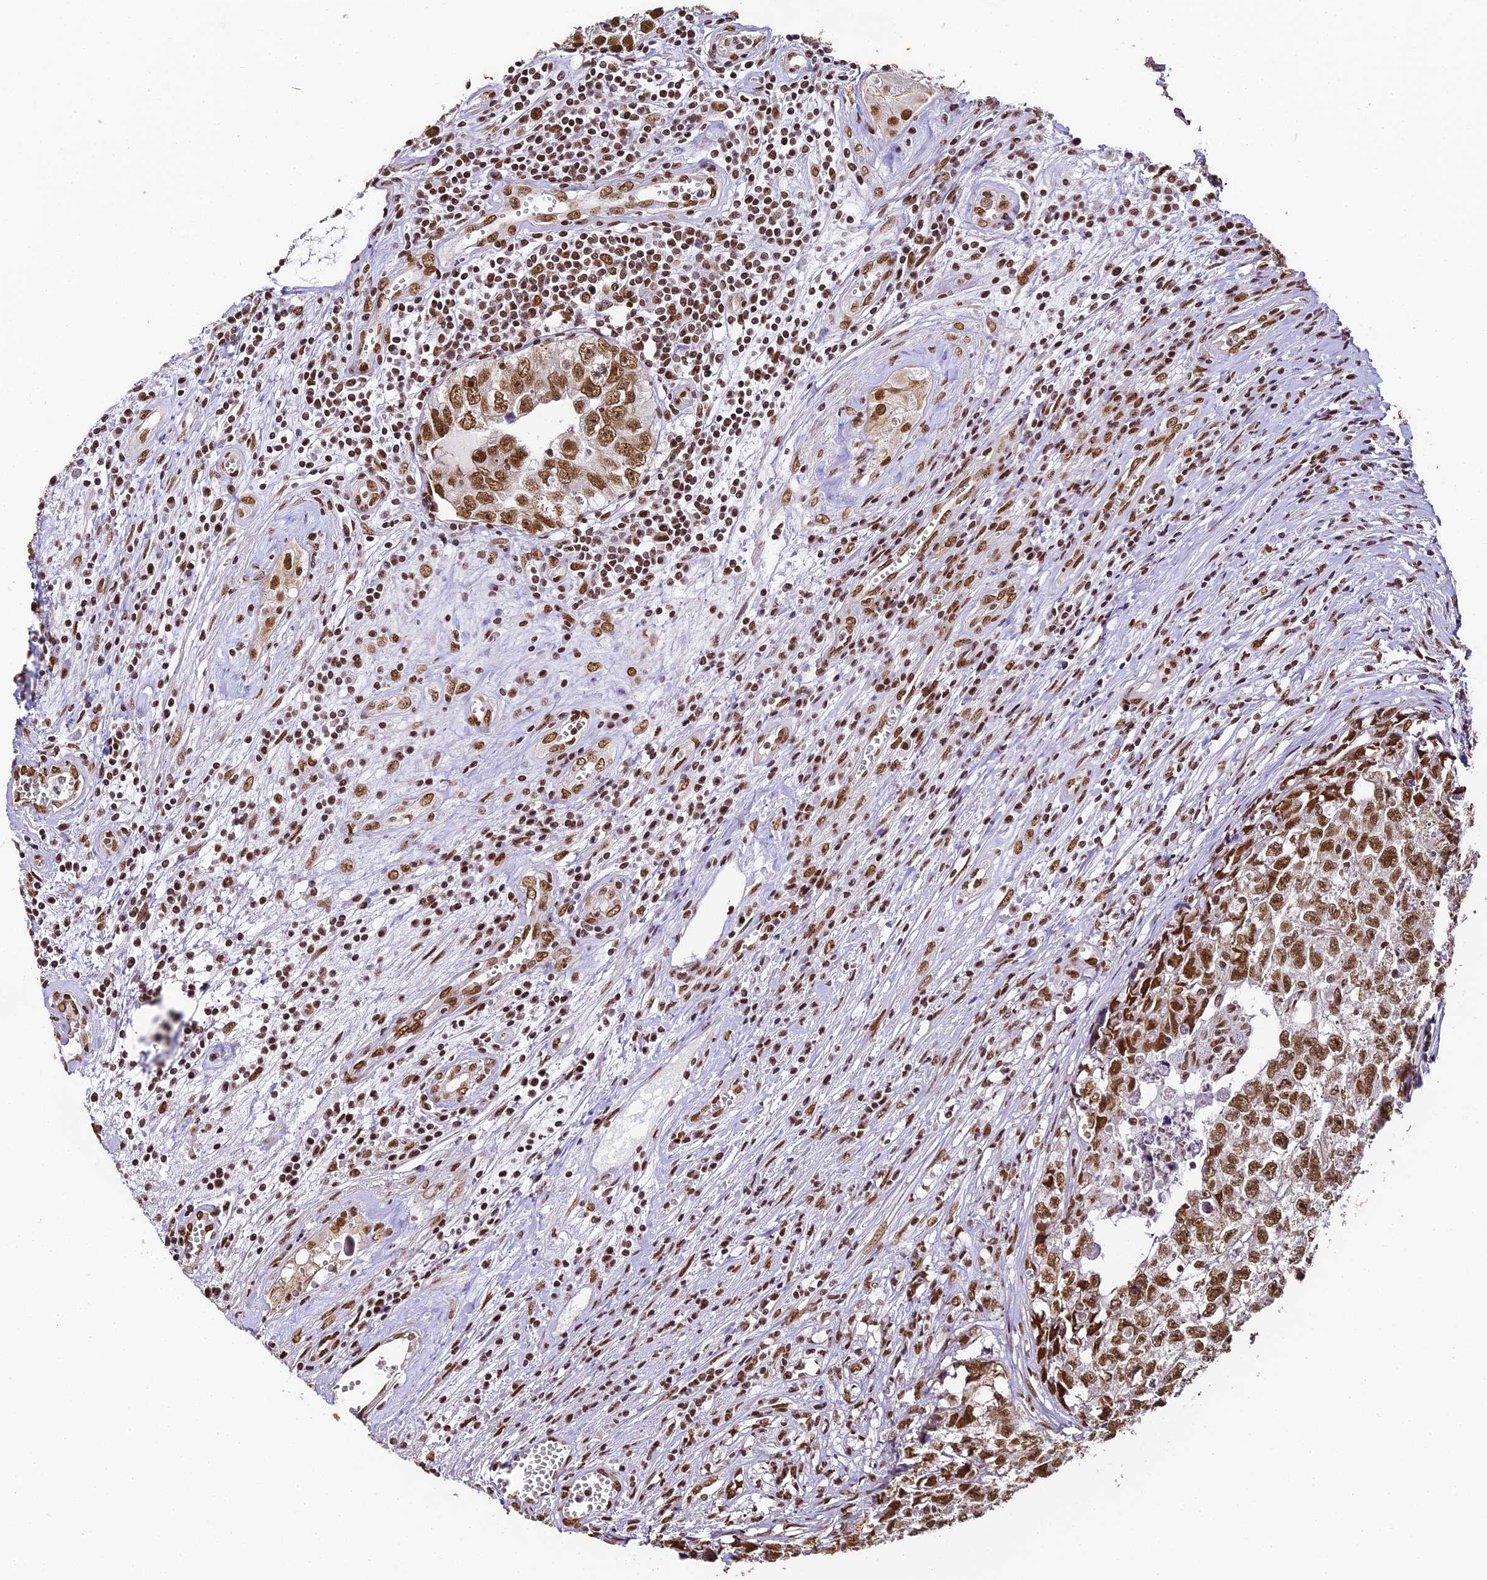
{"staining": {"intensity": "strong", "quantity": ">75%", "location": "nuclear"}, "tissue": "testis cancer", "cell_type": "Tumor cells", "image_type": "cancer", "snomed": [{"axis": "morphology", "description": "Seminoma, NOS"}, {"axis": "morphology", "description": "Carcinoma, Embryonal, NOS"}, {"axis": "topography", "description": "Testis"}], "caption": "Human testis cancer stained for a protein (brown) displays strong nuclear positive expression in approximately >75% of tumor cells.", "gene": "HNRNPA1", "patient": {"sex": "male", "age": 43}}